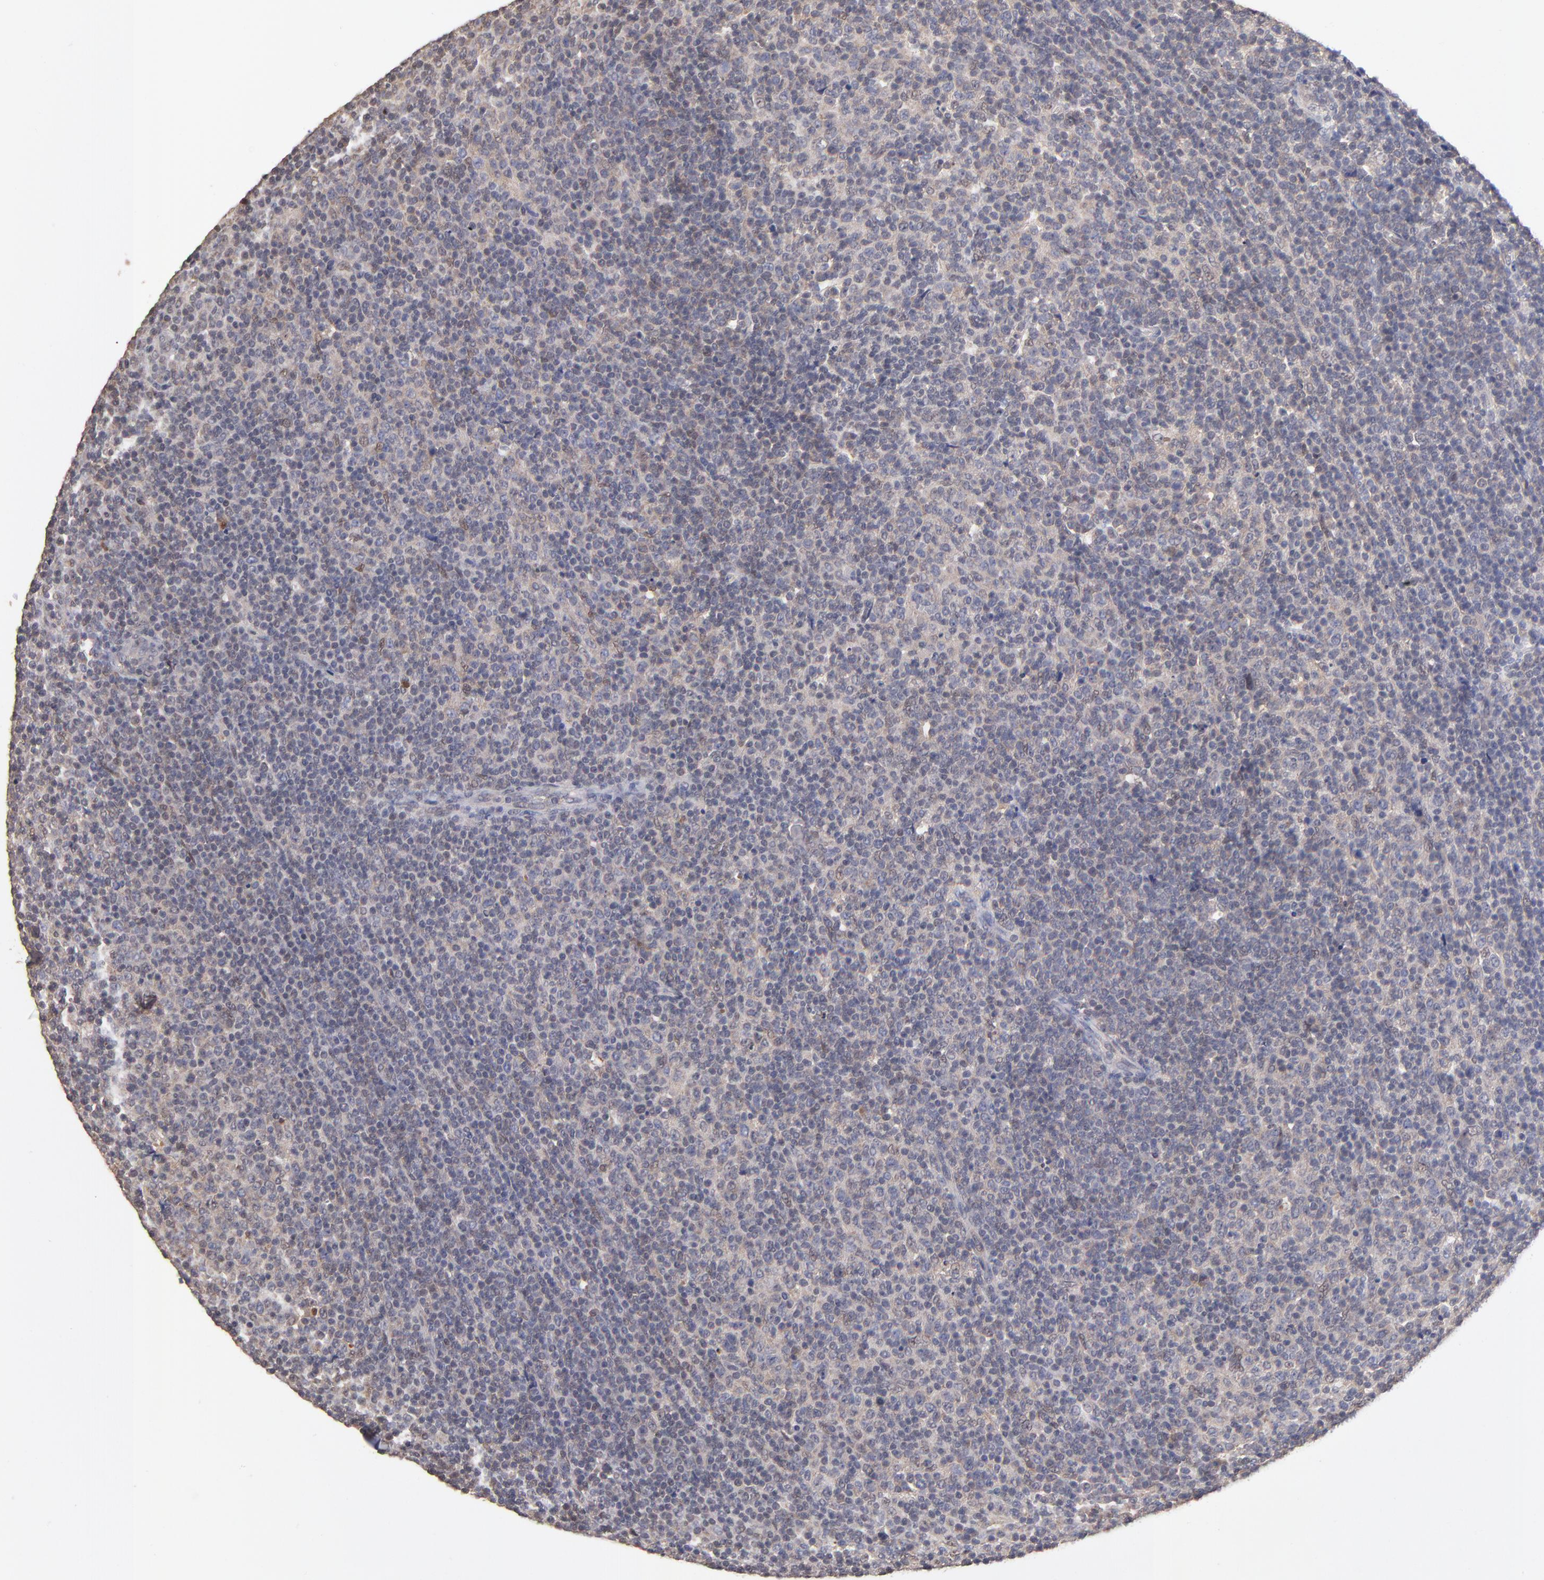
{"staining": {"intensity": "weak", "quantity": "<25%", "location": "cytoplasmic/membranous"}, "tissue": "lymphoma", "cell_type": "Tumor cells", "image_type": "cancer", "snomed": [{"axis": "morphology", "description": "Malignant lymphoma, non-Hodgkin's type, Low grade"}, {"axis": "topography", "description": "Lymph node"}], "caption": "Immunohistochemical staining of human lymphoma shows no significant positivity in tumor cells.", "gene": "PSMD10", "patient": {"sex": "male", "age": 70}}